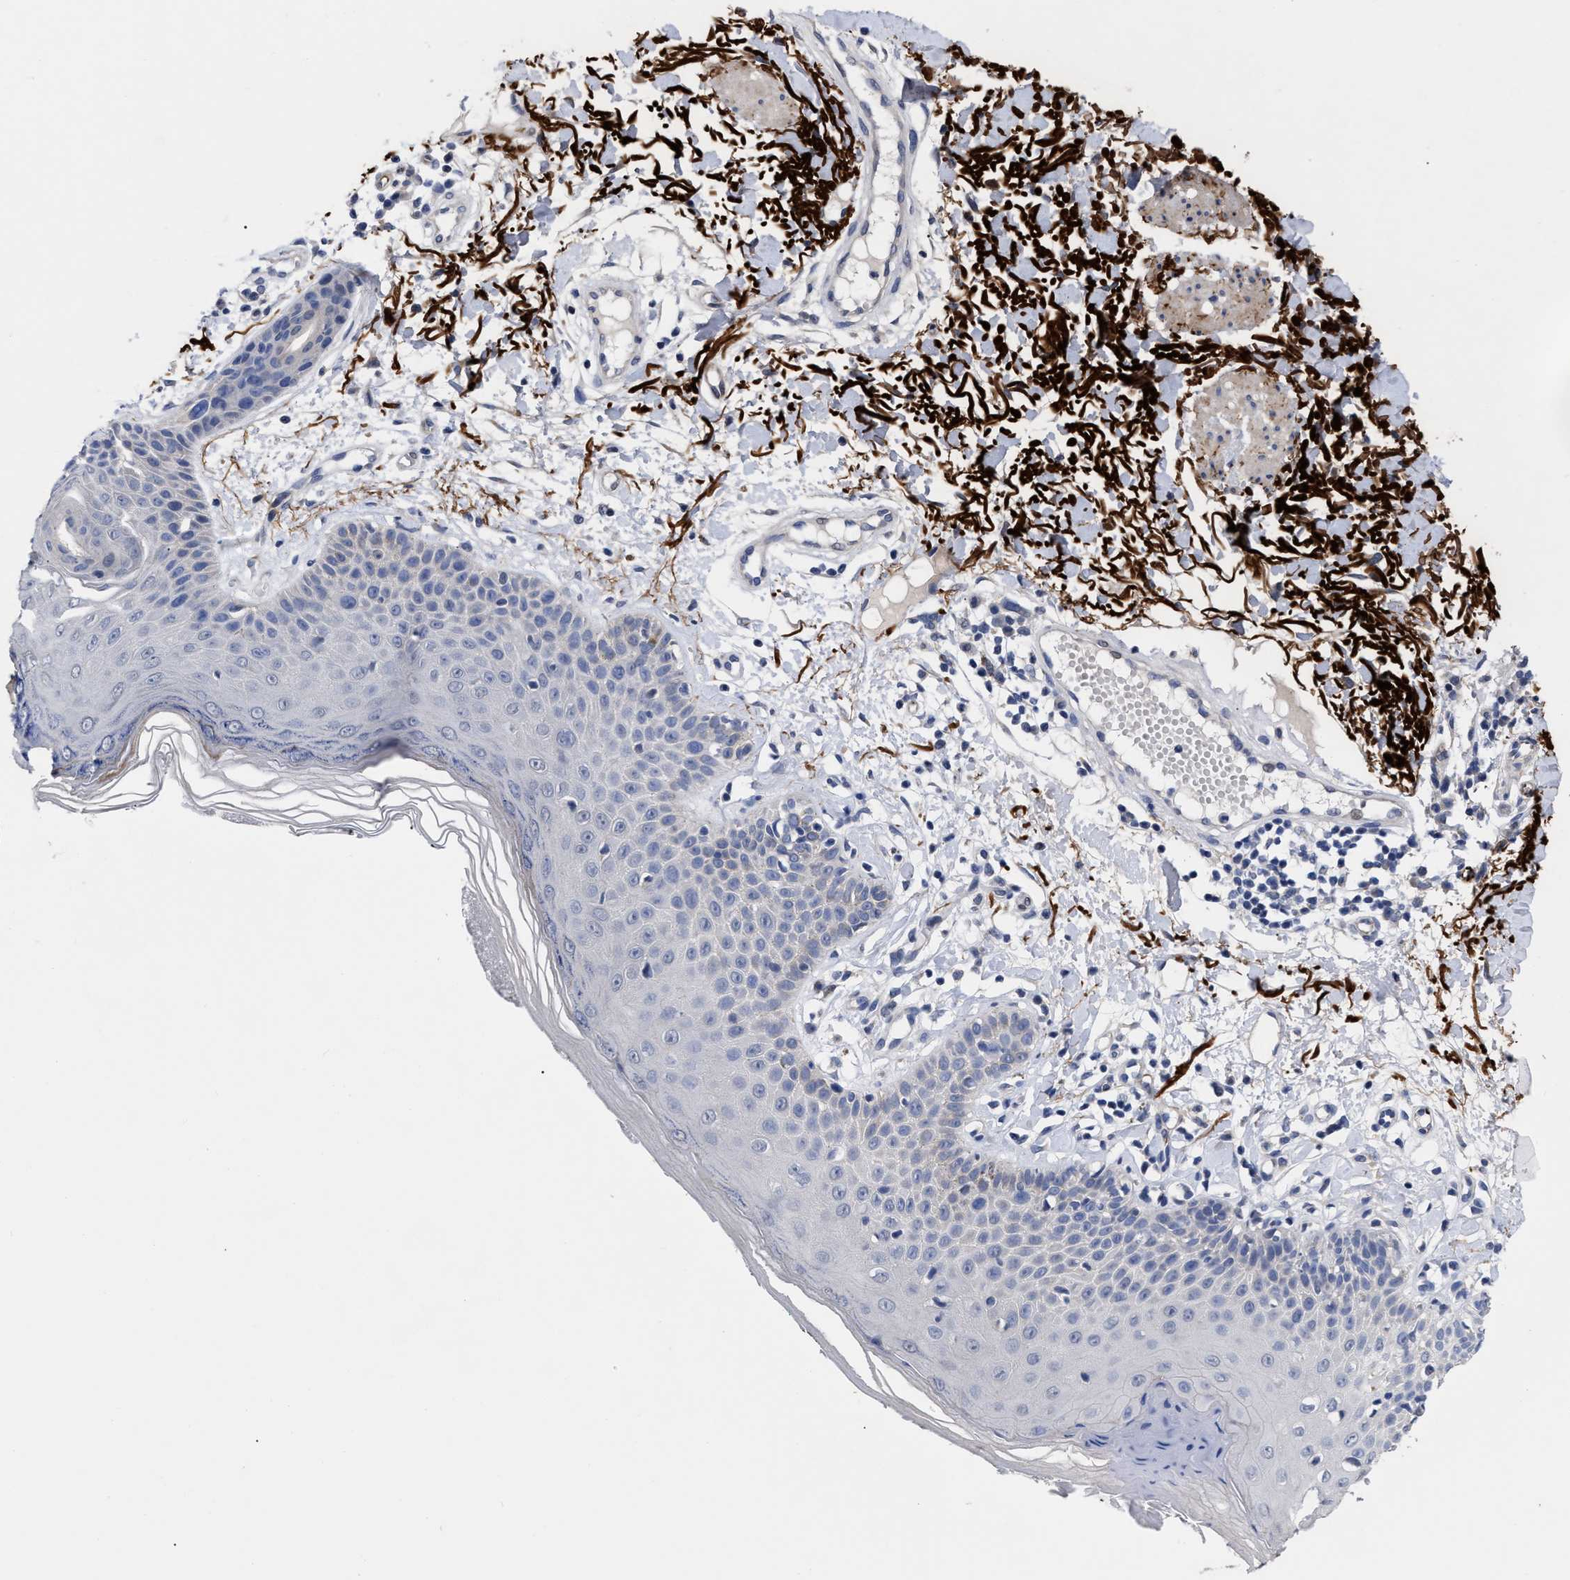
{"staining": {"intensity": "negative", "quantity": "none", "location": "none"}, "tissue": "skin cancer", "cell_type": "Tumor cells", "image_type": "cancer", "snomed": [{"axis": "morphology", "description": "Normal tissue, NOS"}, {"axis": "morphology", "description": "Basal cell carcinoma"}, {"axis": "topography", "description": "Skin"}], "caption": "Human skin cancer stained for a protein using immunohistochemistry exhibits no staining in tumor cells.", "gene": "CCN5", "patient": {"sex": "male", "age": 79}}